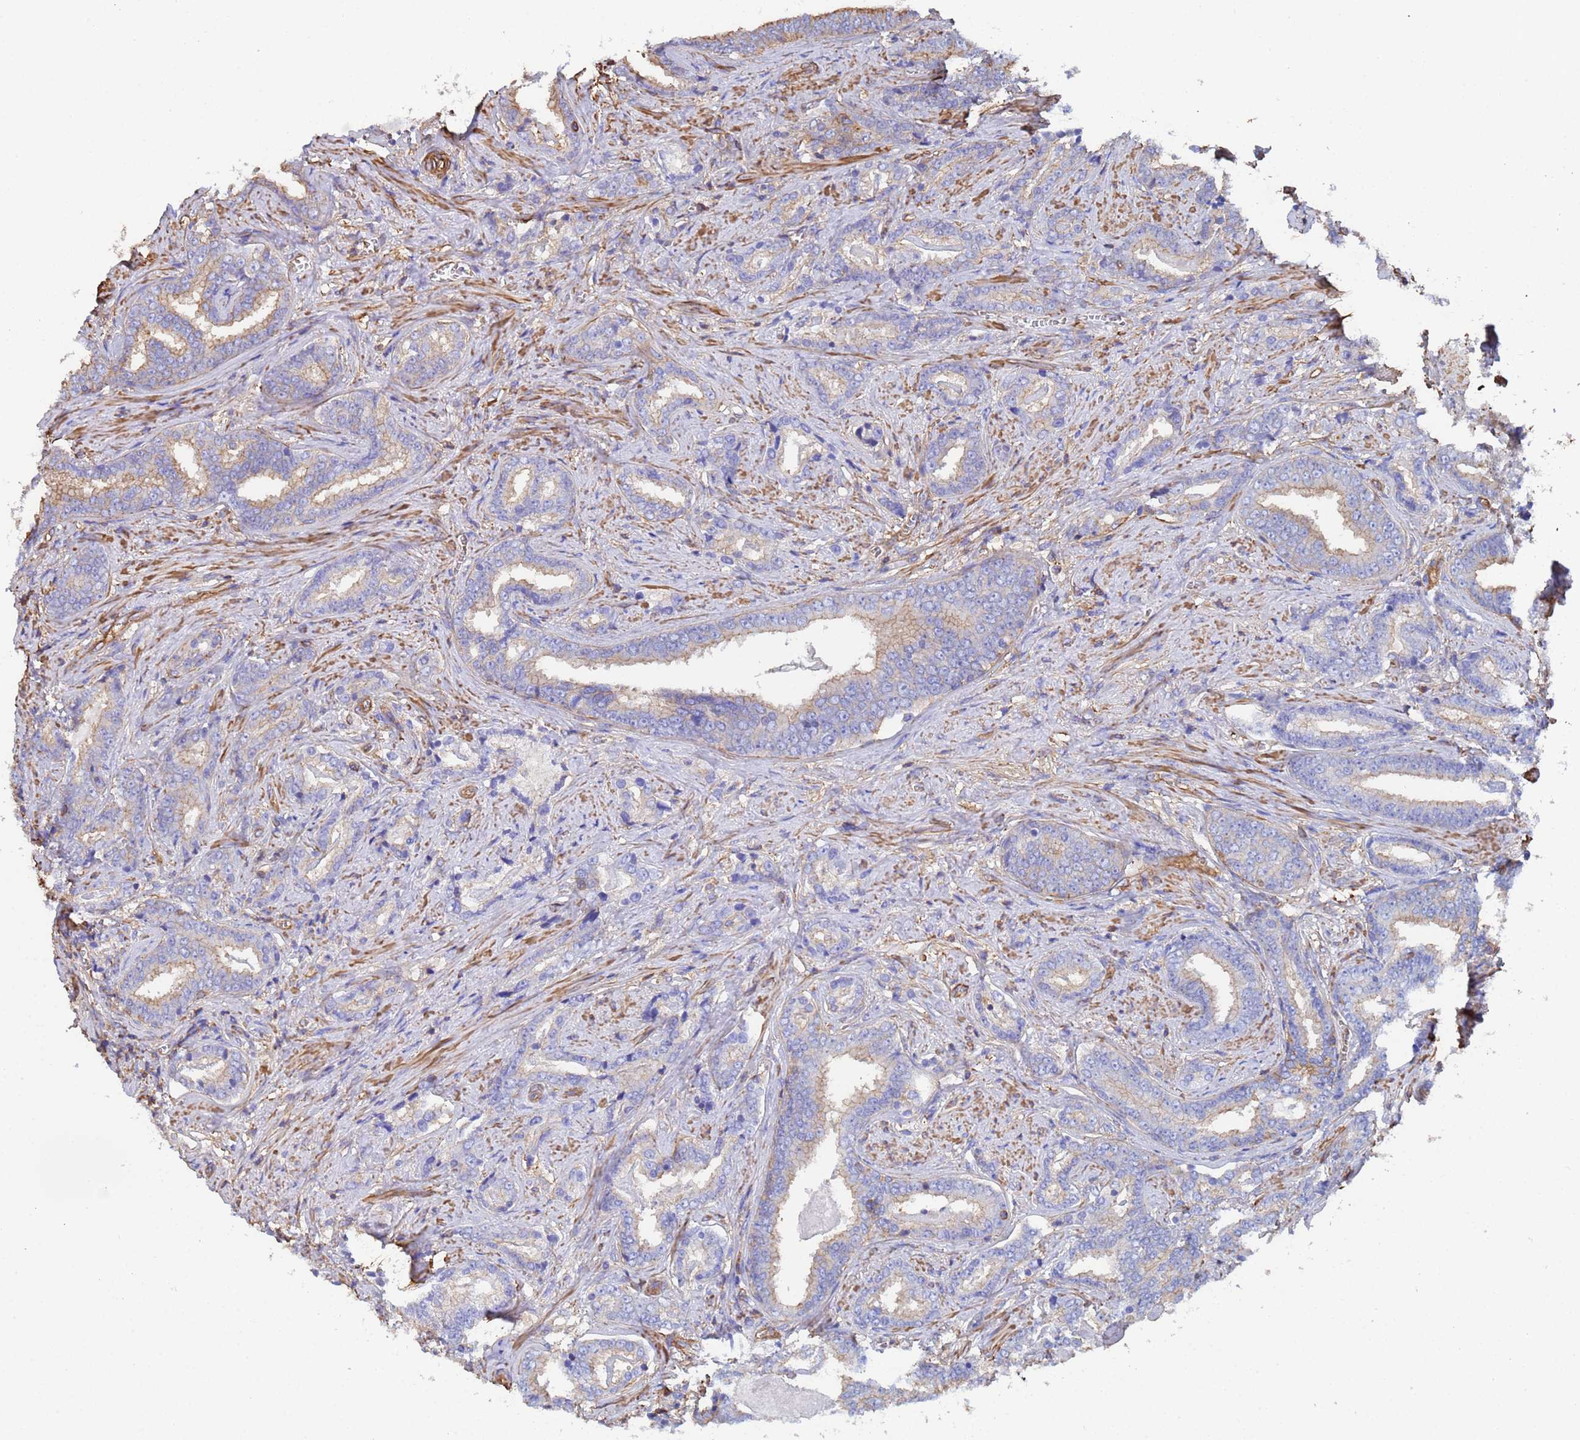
{"staining": {"intensity": "weak", "quantity": "25%-75%", "location": "cytoplasmic/membranous"}, "tissue": "prostate cancer", "cell_type": "Tumor cells", "image_type": "cancer", "snomed": [{"axis": "morphology", "description": "Adenocarcinoma, High grade"}, {"axis": "topography", "description": "Prostate"}], "caption": "Immunohistochemical staining of human prostate high-grade adenocarcinoma demonstrates low levels of weak cytoplasmic/membranous staining in about 25%-75% of tumor cells.", "gene": "MYL12A", "patient": {"sex": "male", "age": 67}}